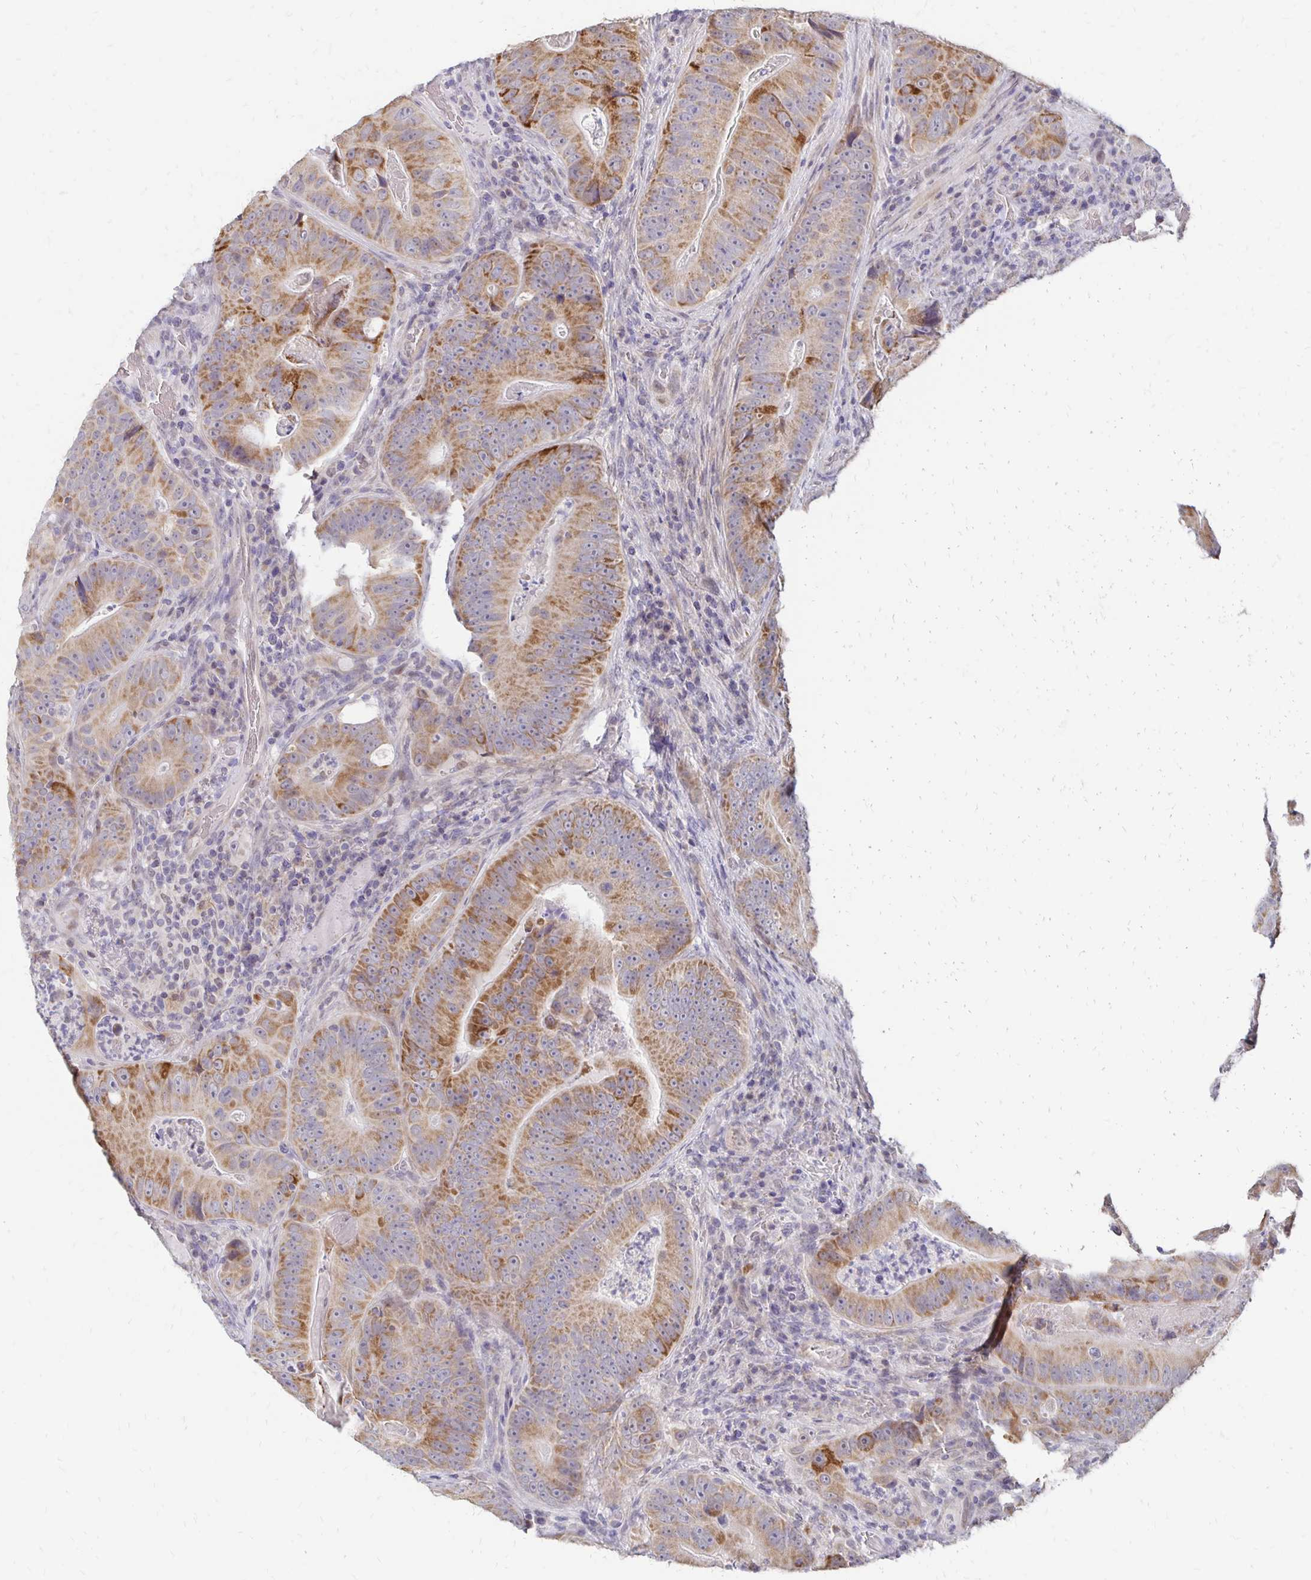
{"staining": {"intensity": "moderate", "quantity": ">75%", "location": "cytoplasmic/membranous"}, "tissue": "colorectal cancer", "cell_type": "Tumor cells", "image_type": "cancer", "snomed": [{"axis": "morphology", "description": "Adenocarcinoma, NOS"}, {"axis": "topography", "description": "Colon"}], "caption": "Immunohistochemistry (IHC) of human colorectal adenocarcinoma shows medium levels of moderate cytoplasmic/membranous positivity in about >75% of tumor cells.", "gene": "ATOSB", "patient": {"sex": "female", "age": 86}}